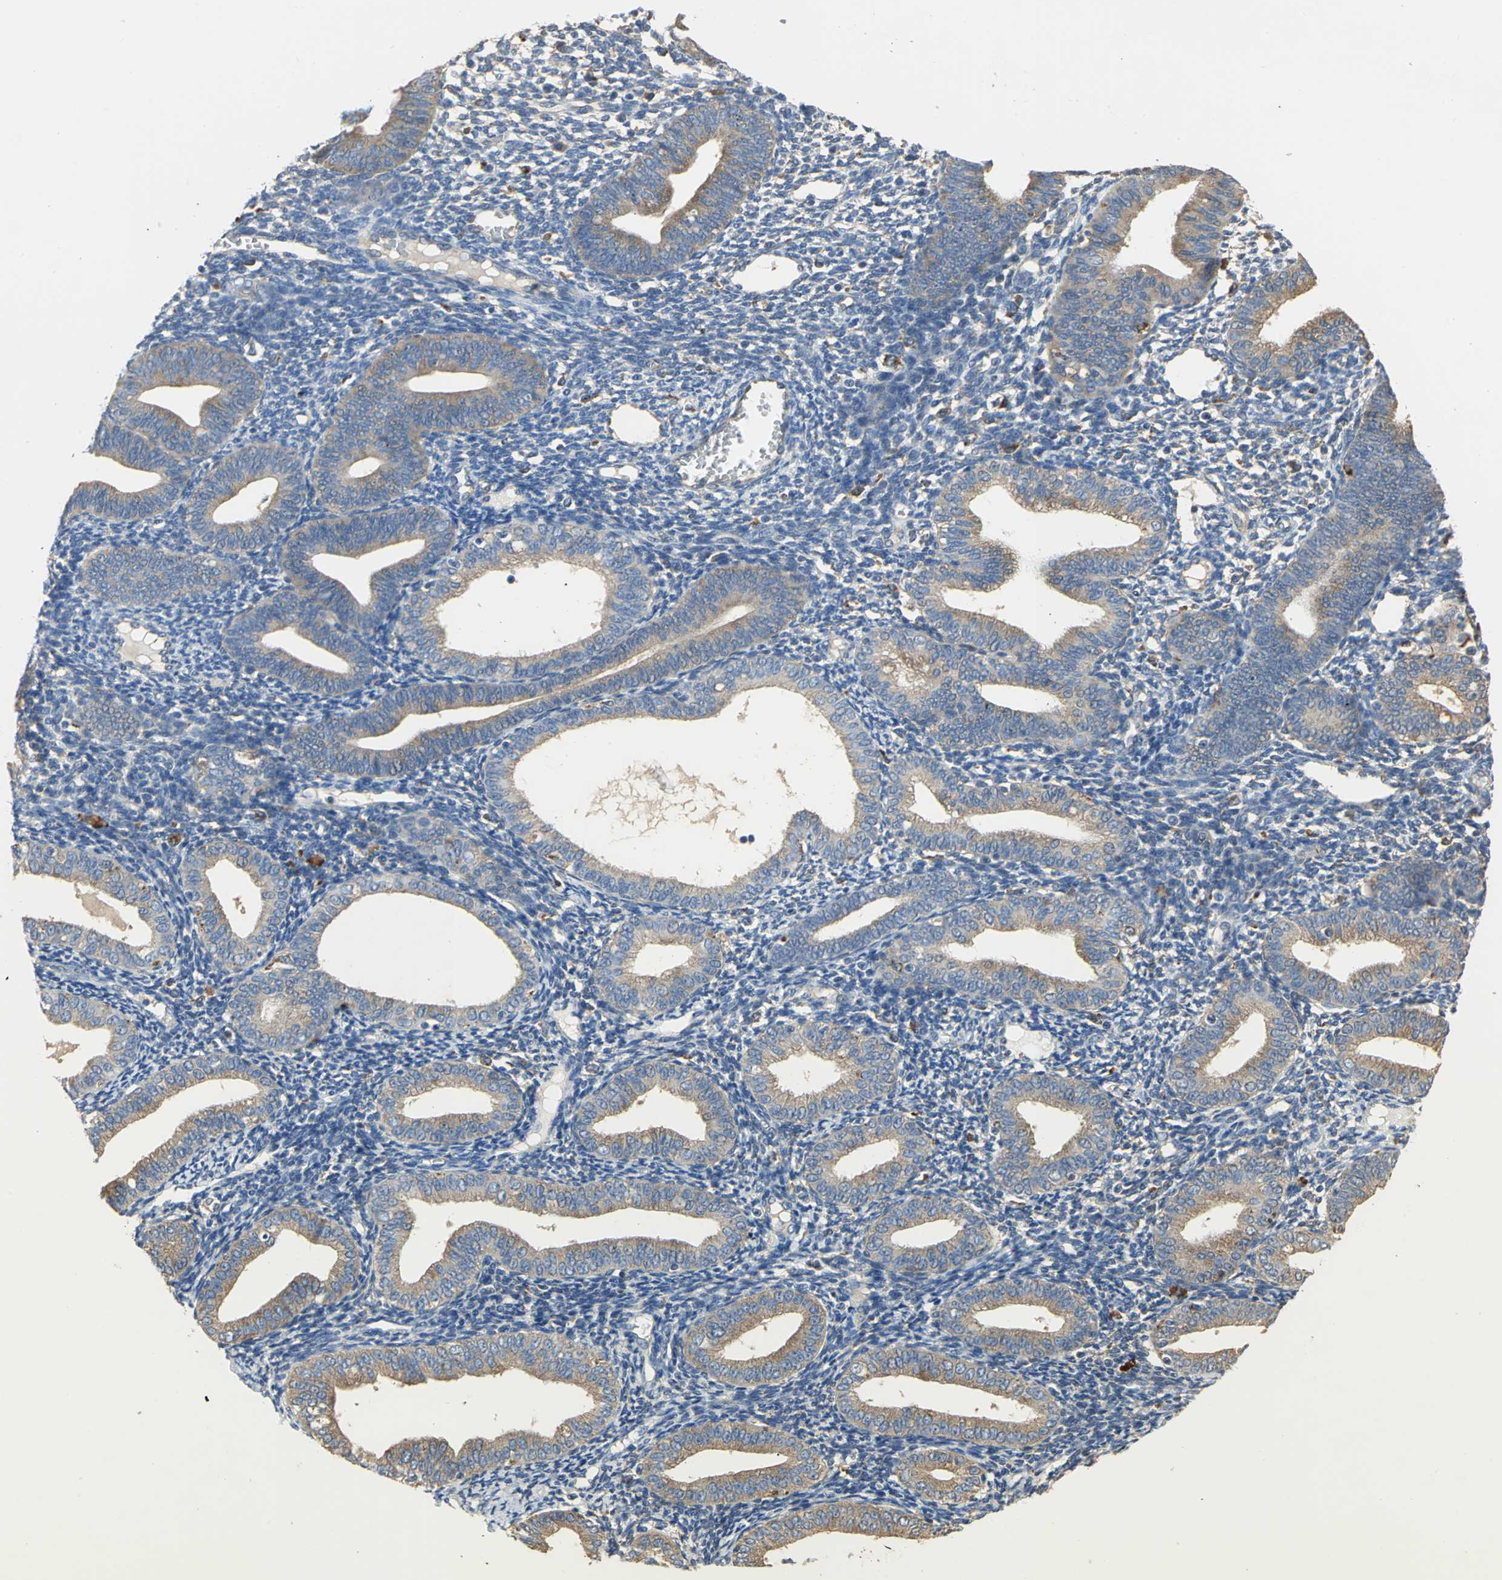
{"staining": {"intensity": "negative", "quantity": "none", "location": "none"}, "tissue": "endometrium", "cell_type": "Cells in endometrial stroma", "image_type": "normal", "snomed": [{"axis": "morphology", "description": "Normal tissue, NOS"}, {"axis": "topography", "description": "Endometrium"}], "caption": "IHC of benign endometrium shows no expression in cells in endometrial stroma.", "gene": "DIAPH2", "patient": {"sex": "female", "age": 61}}